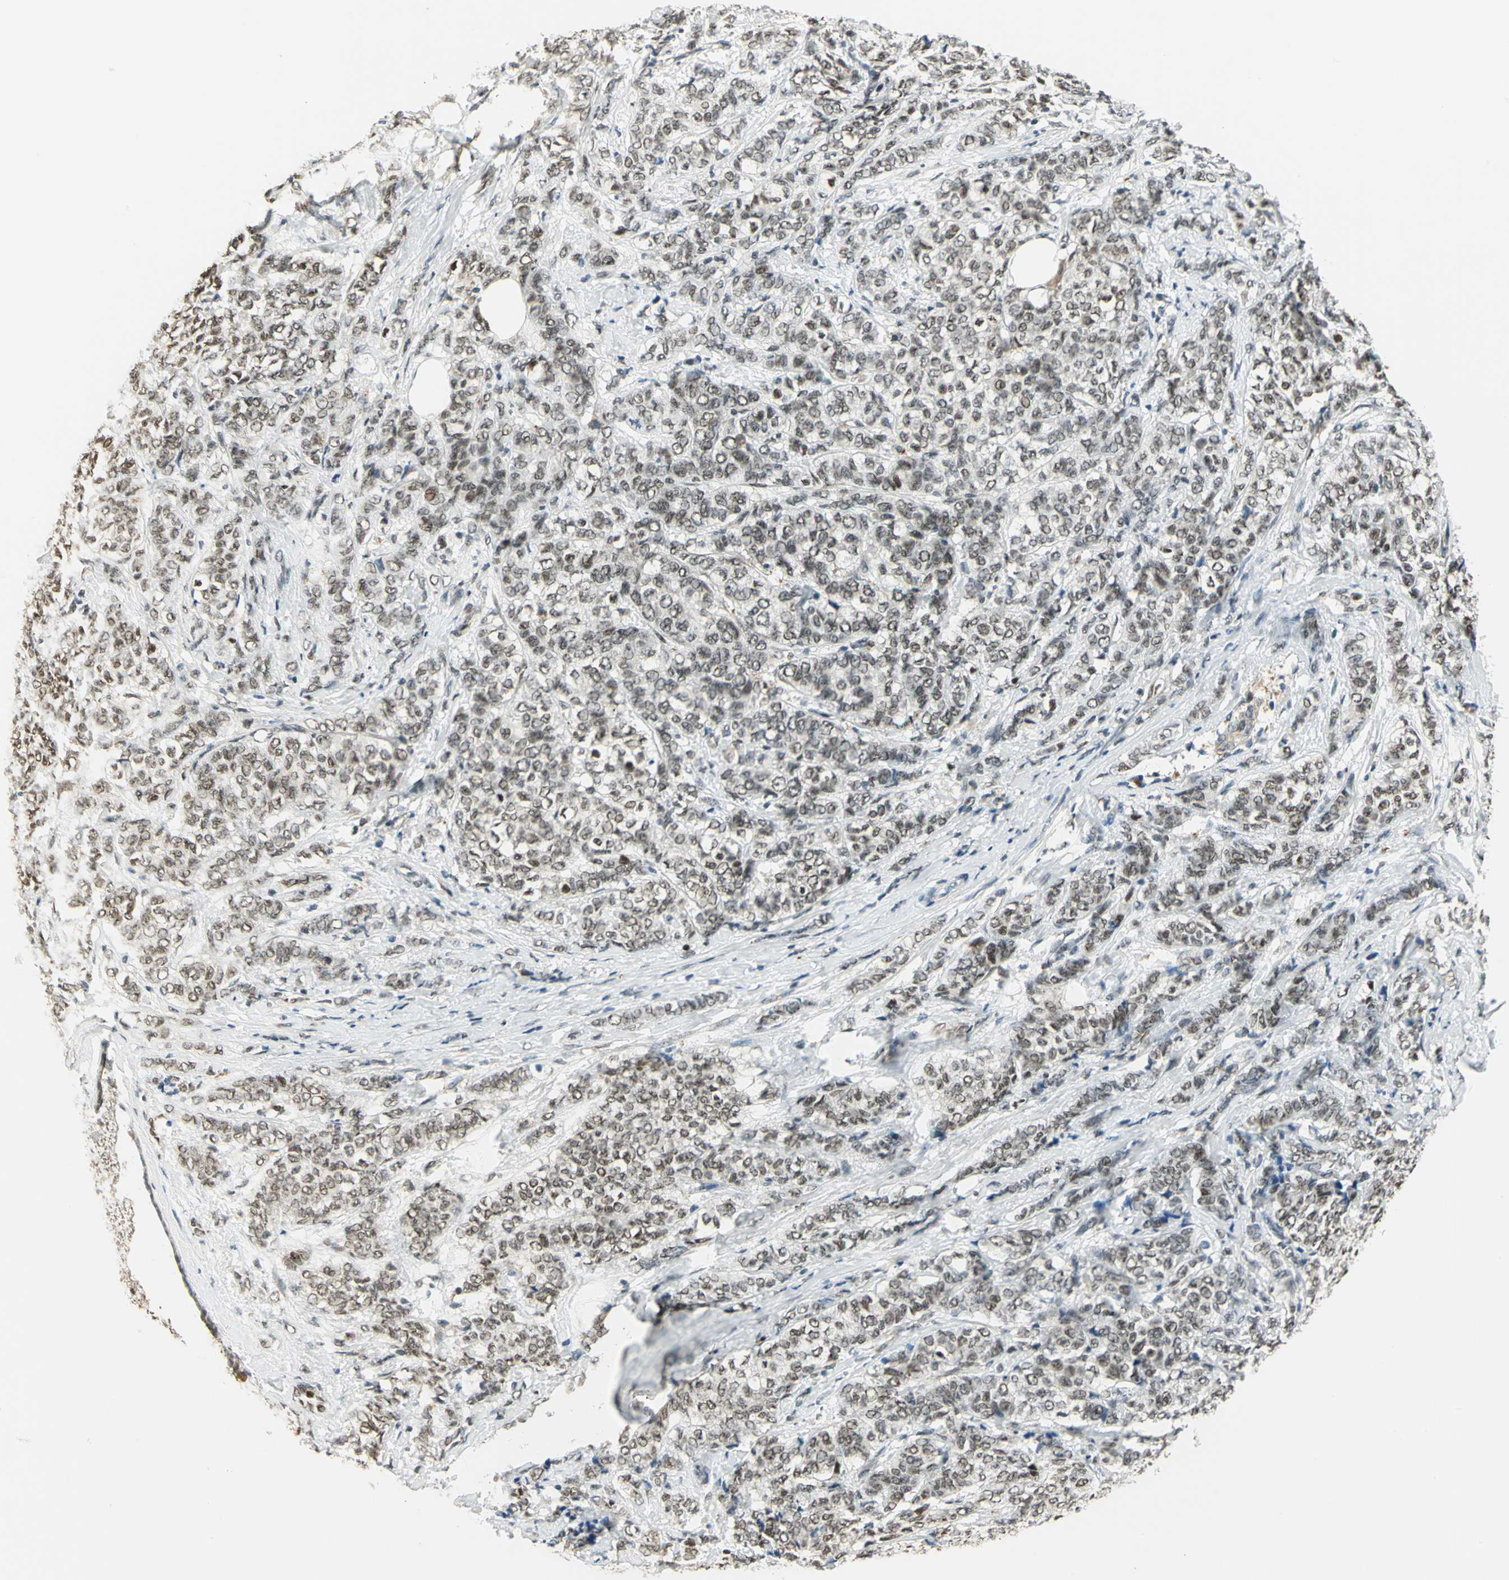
{"staining": {"intensity": "weak", "quantity": "25%-75%", "location": "nuclear"}, "tissue": "breast cancer", "cell_type": "Tumor cells", "image_type": "cancer", "snomed": [{"axis": "morphology", "description": "Lobular carcinoma"}, {"axis": "topography", "description": "Breast"}], "caption": "Brown immunohistochemical staining in human lobular carcinoma (breast) exhibits weak nuclear positivity in about 25%-75% of tumor cells.", "gene": "RAD17", "patient": {"sex": "female", "age": 60}}